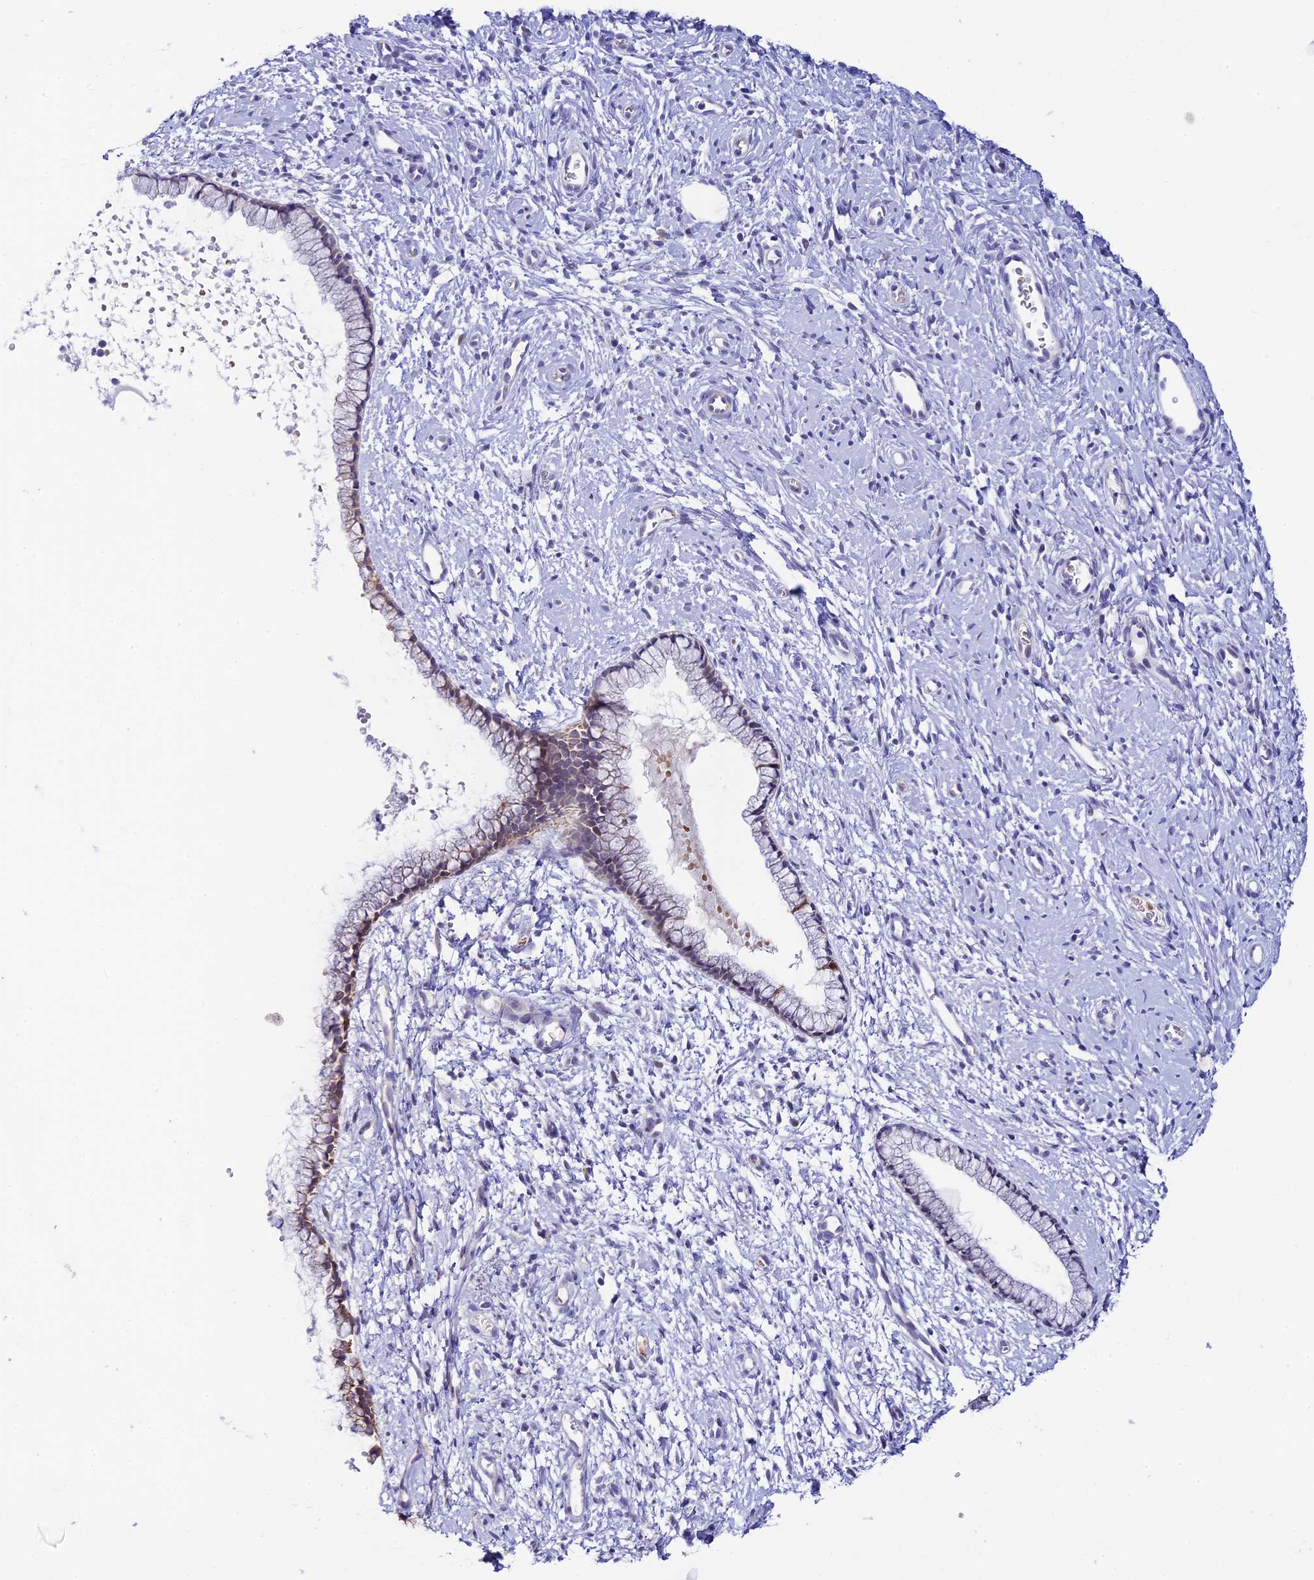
{"staining": {"intensity": "moderate", "quantity": "<25%", "location": "cytoplasmic/membranous"}, "tissue": "cervix", "cell_type": "Glandular cells", "image_type": "normal", "snomed": [{"axis": "morphology", "description": "Normal tissue, NOS"}, {"axis": "topography", "description": "Cervix"}], "caption": "Cervix stained for a protein demonstrates moderate cytoplasmic/membranous positivity in glandular cells. The protein of interest is stained brown, and the nuclei are stained in blue (DAB (3,3'-diaminobenzidine) IHC with brightfield microscopy, high magnification).", "gene": "RASGEF1B", "patient": {"sex": "female", "age": 57}}